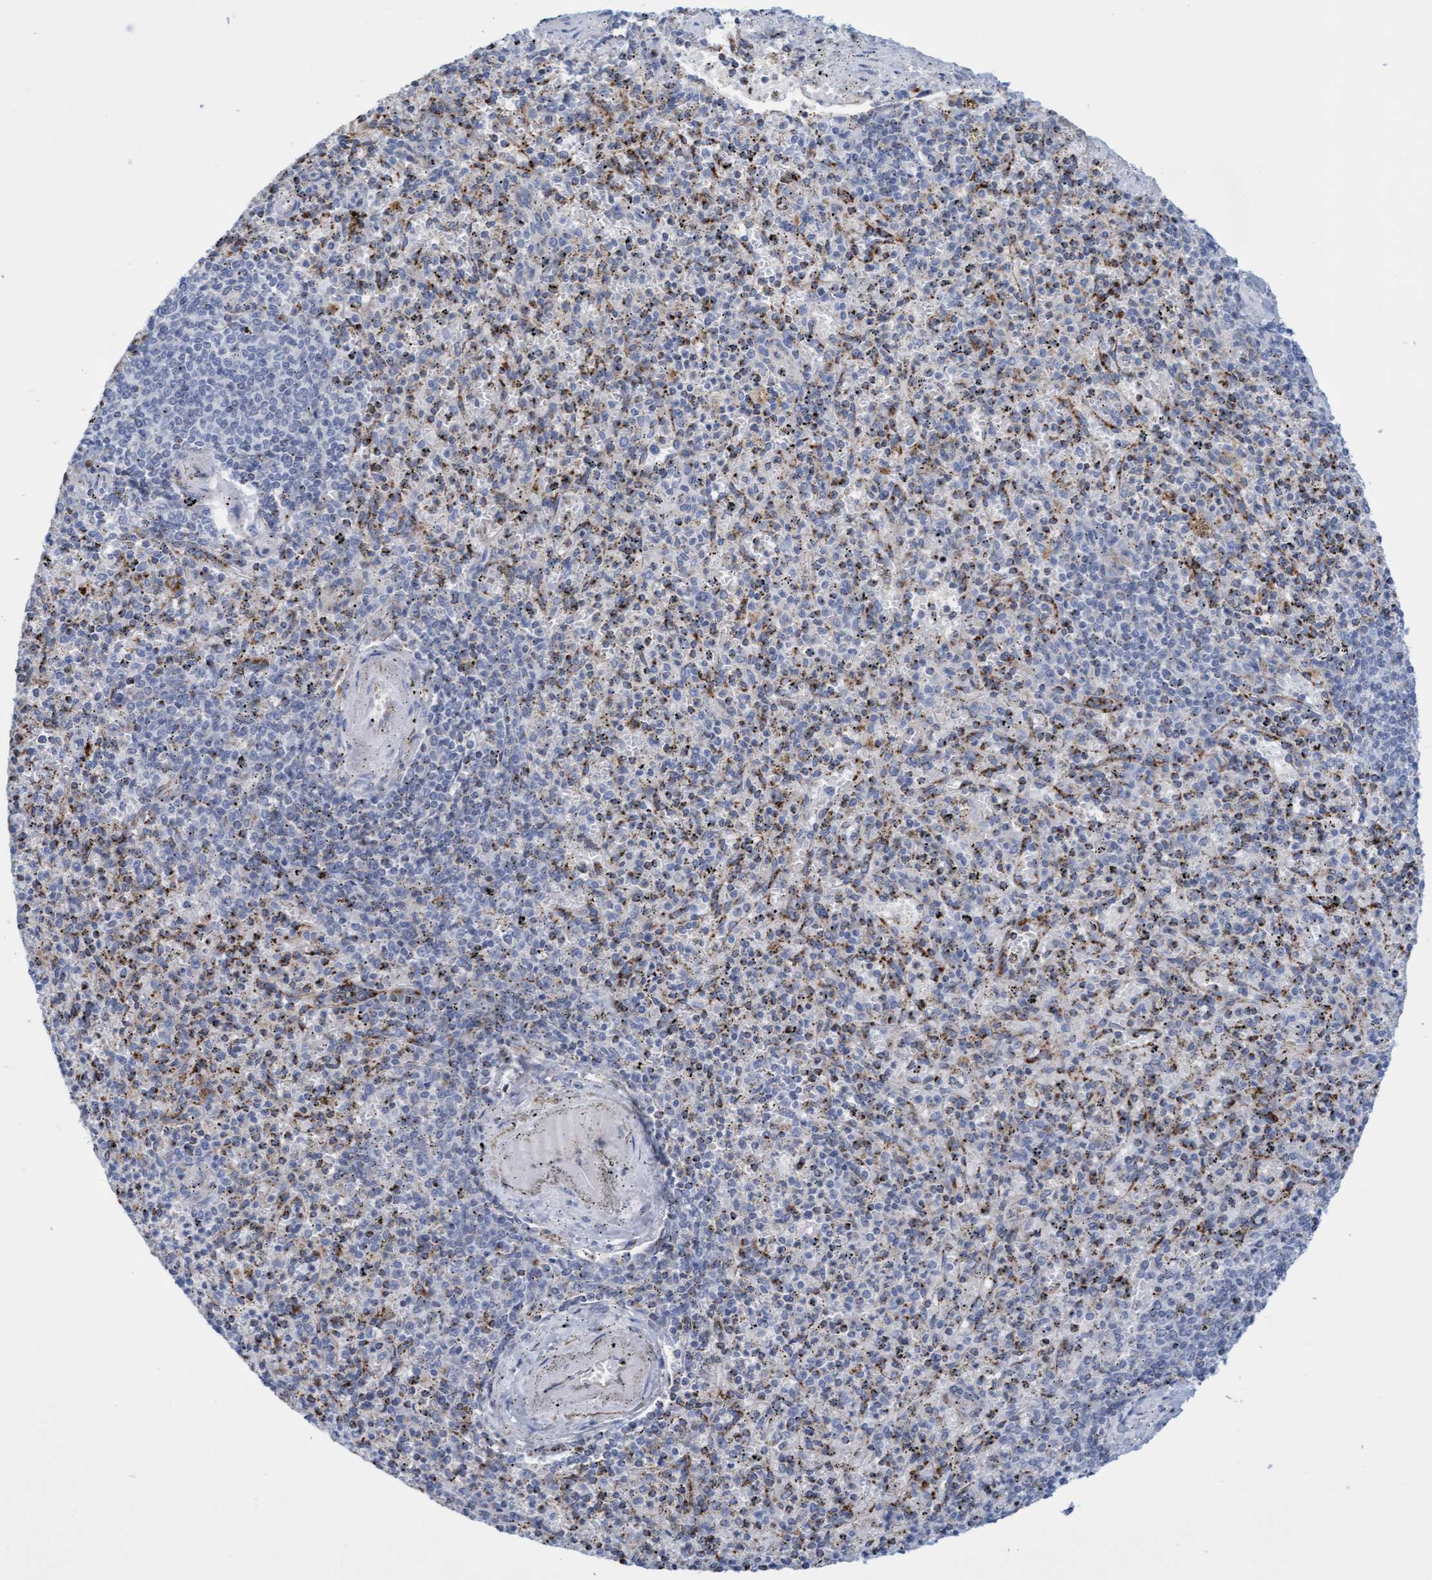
{"staining": {"intensity": "moderate", "quantity": "<25%", "location": "cytoplasmic/membranous"}, "tissue": "spleen", "cell_type": "Cells in red pulp", "image_type": "normal", "snomed": [{"axis": "morphology", "description": "Normal tissue, NOS"}, {"axis": "topography", "description": "Spleen"}], "caption": "Spleen stained for a protein shows moderate cytoplasmic/membranous positivity in cells in red pulp.", "gene": "SGSH", "patient": {"sex": "male", "age": 72}}